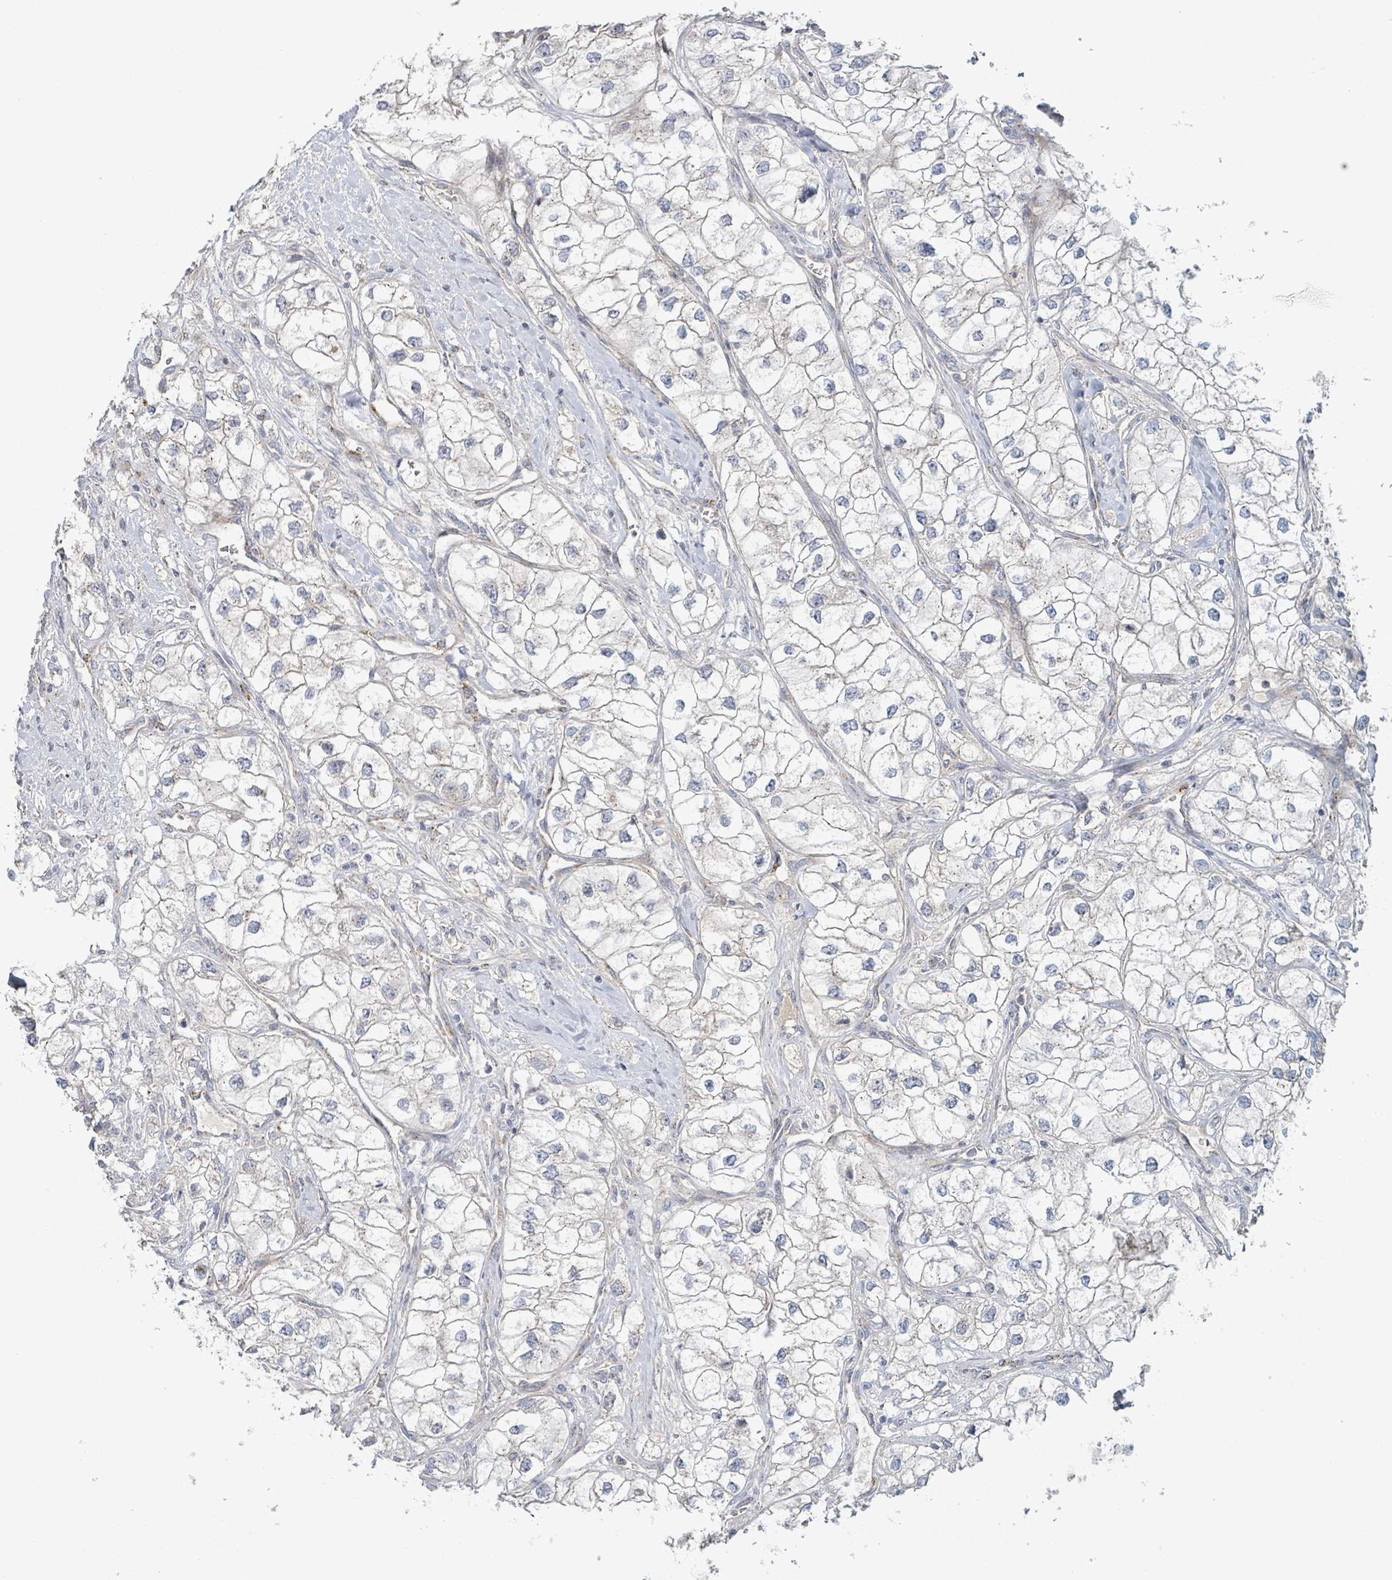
{"staining": {"intensity": "weak", "quantity": "<25%", "location": "cytoplasmic/membranous"}, "tissue": "renal cancer", "cell_type": "Tumor cells", "image_type": "cancer", "snomed": [{"axis": "morphology", "description": "Adenocarcinoma, NOS"}, {"axis": "topography", "description": "Kidney"}], "caption": "High magnification brightfield microscopy of adenocarcinoma (renal) stained with DAB (3,3'-diaminobenzidine) (brown) and counterstained with hematoxylin (blue): tumor cells show no significant positivity.", "gene": "COL5A3", "patient": {"sex": "male", "age": 59}}